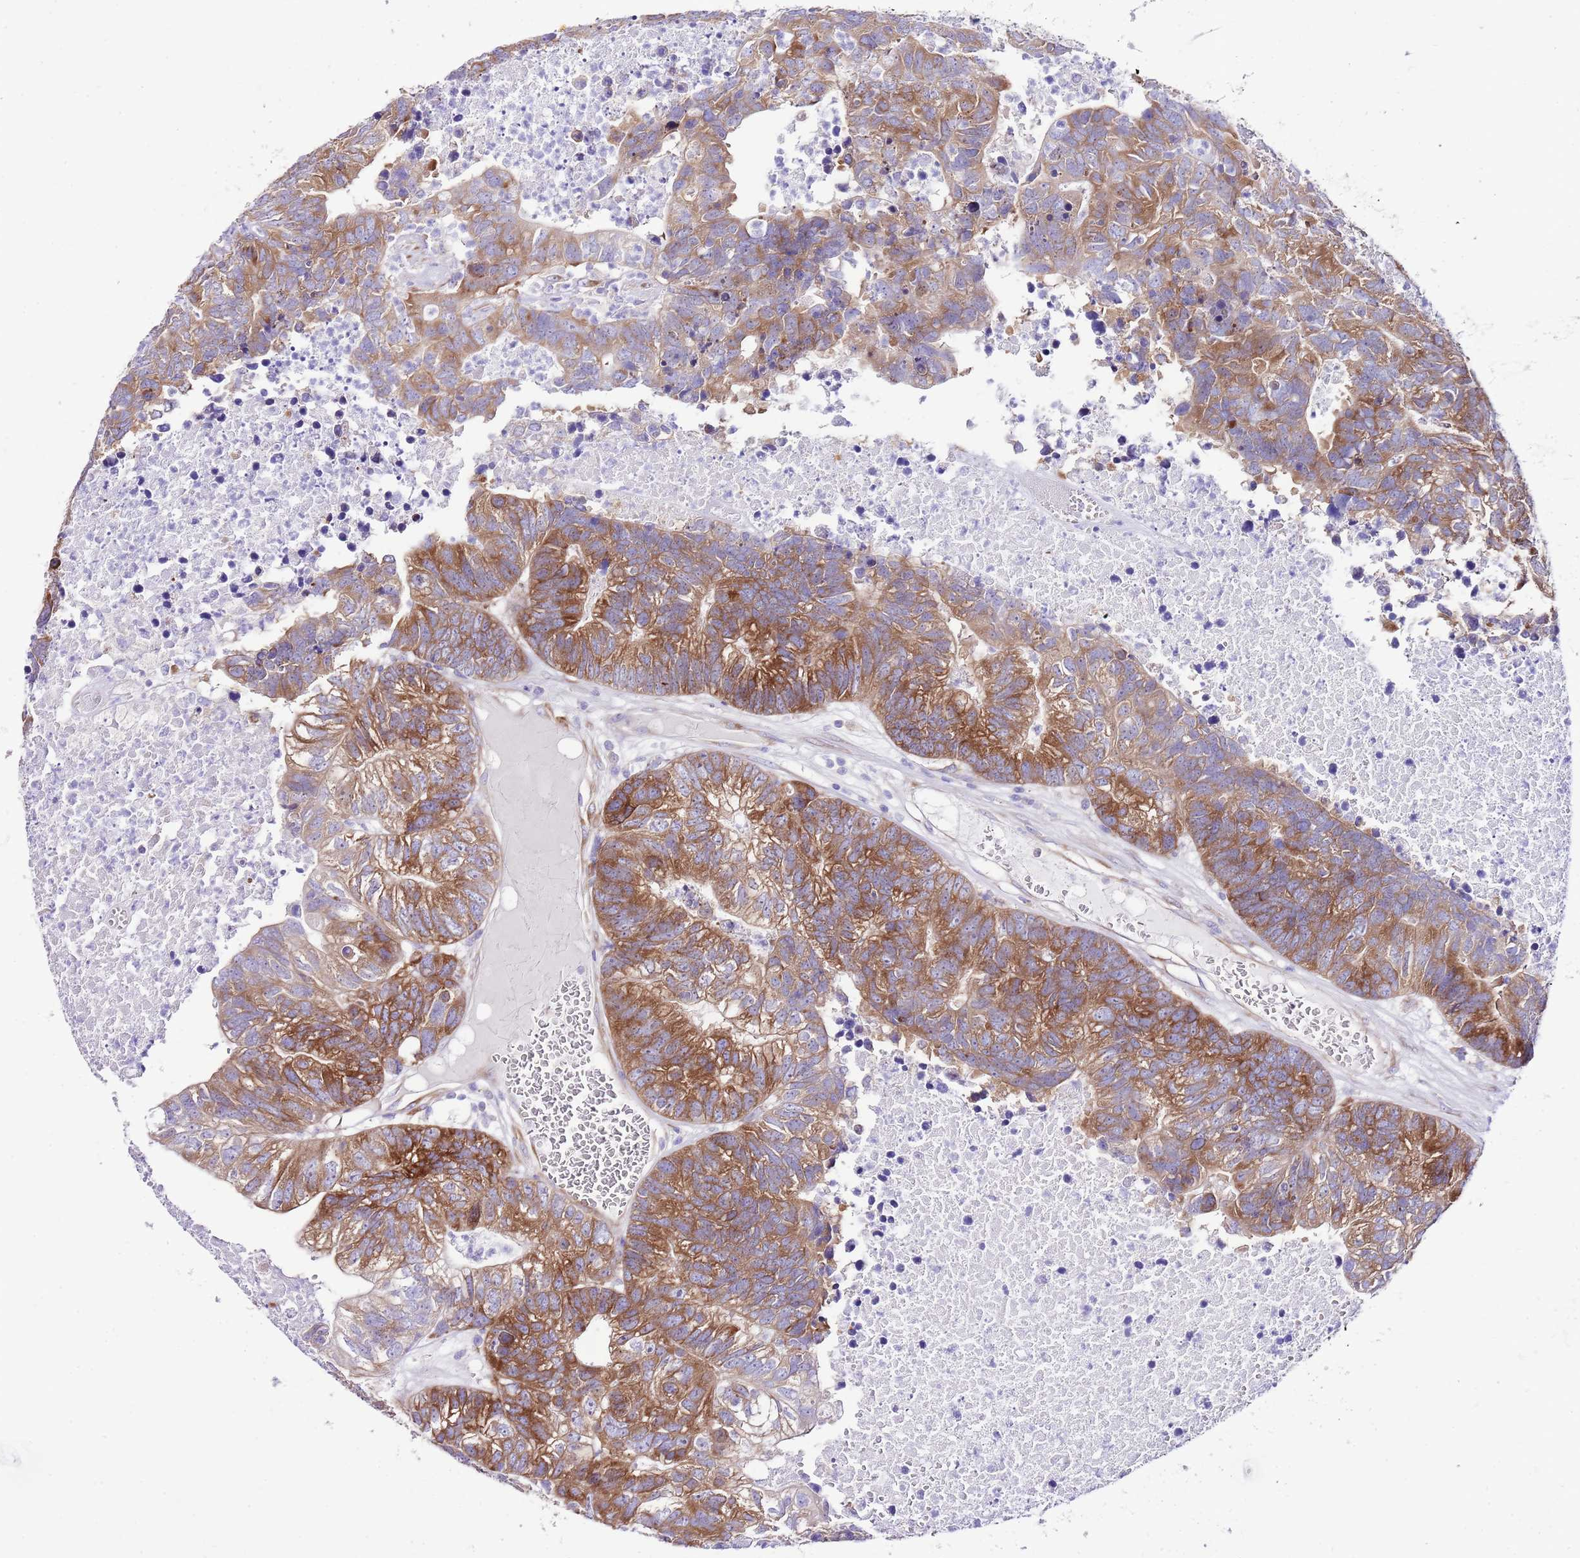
{"staining": {"intensity": "strong", "quantity": "25%-75%", "location": "cytoplasmic/membranous"}, "tissue": "colorectal cancer", "cell_type": "Tumor cells", "image_type": "cancer", "snomed": [{"axis": "morphology", "description": "Adenocarcinoma, NOS"}, {"axis": "topography", "description": "Colon"}], "caption": "Immunohistochemistry image of neoplastic tissue: colorectal adenocarcinoma stained using immunohistochemistry exhibits high levels of strong protein expression localized specifically in the cytoplasmic/membranous of tumor cells, appearing as a cytoplasmic/membranous brown color.", "gene": "RPS10", "patient": {"sex": "female", "age": 48}}